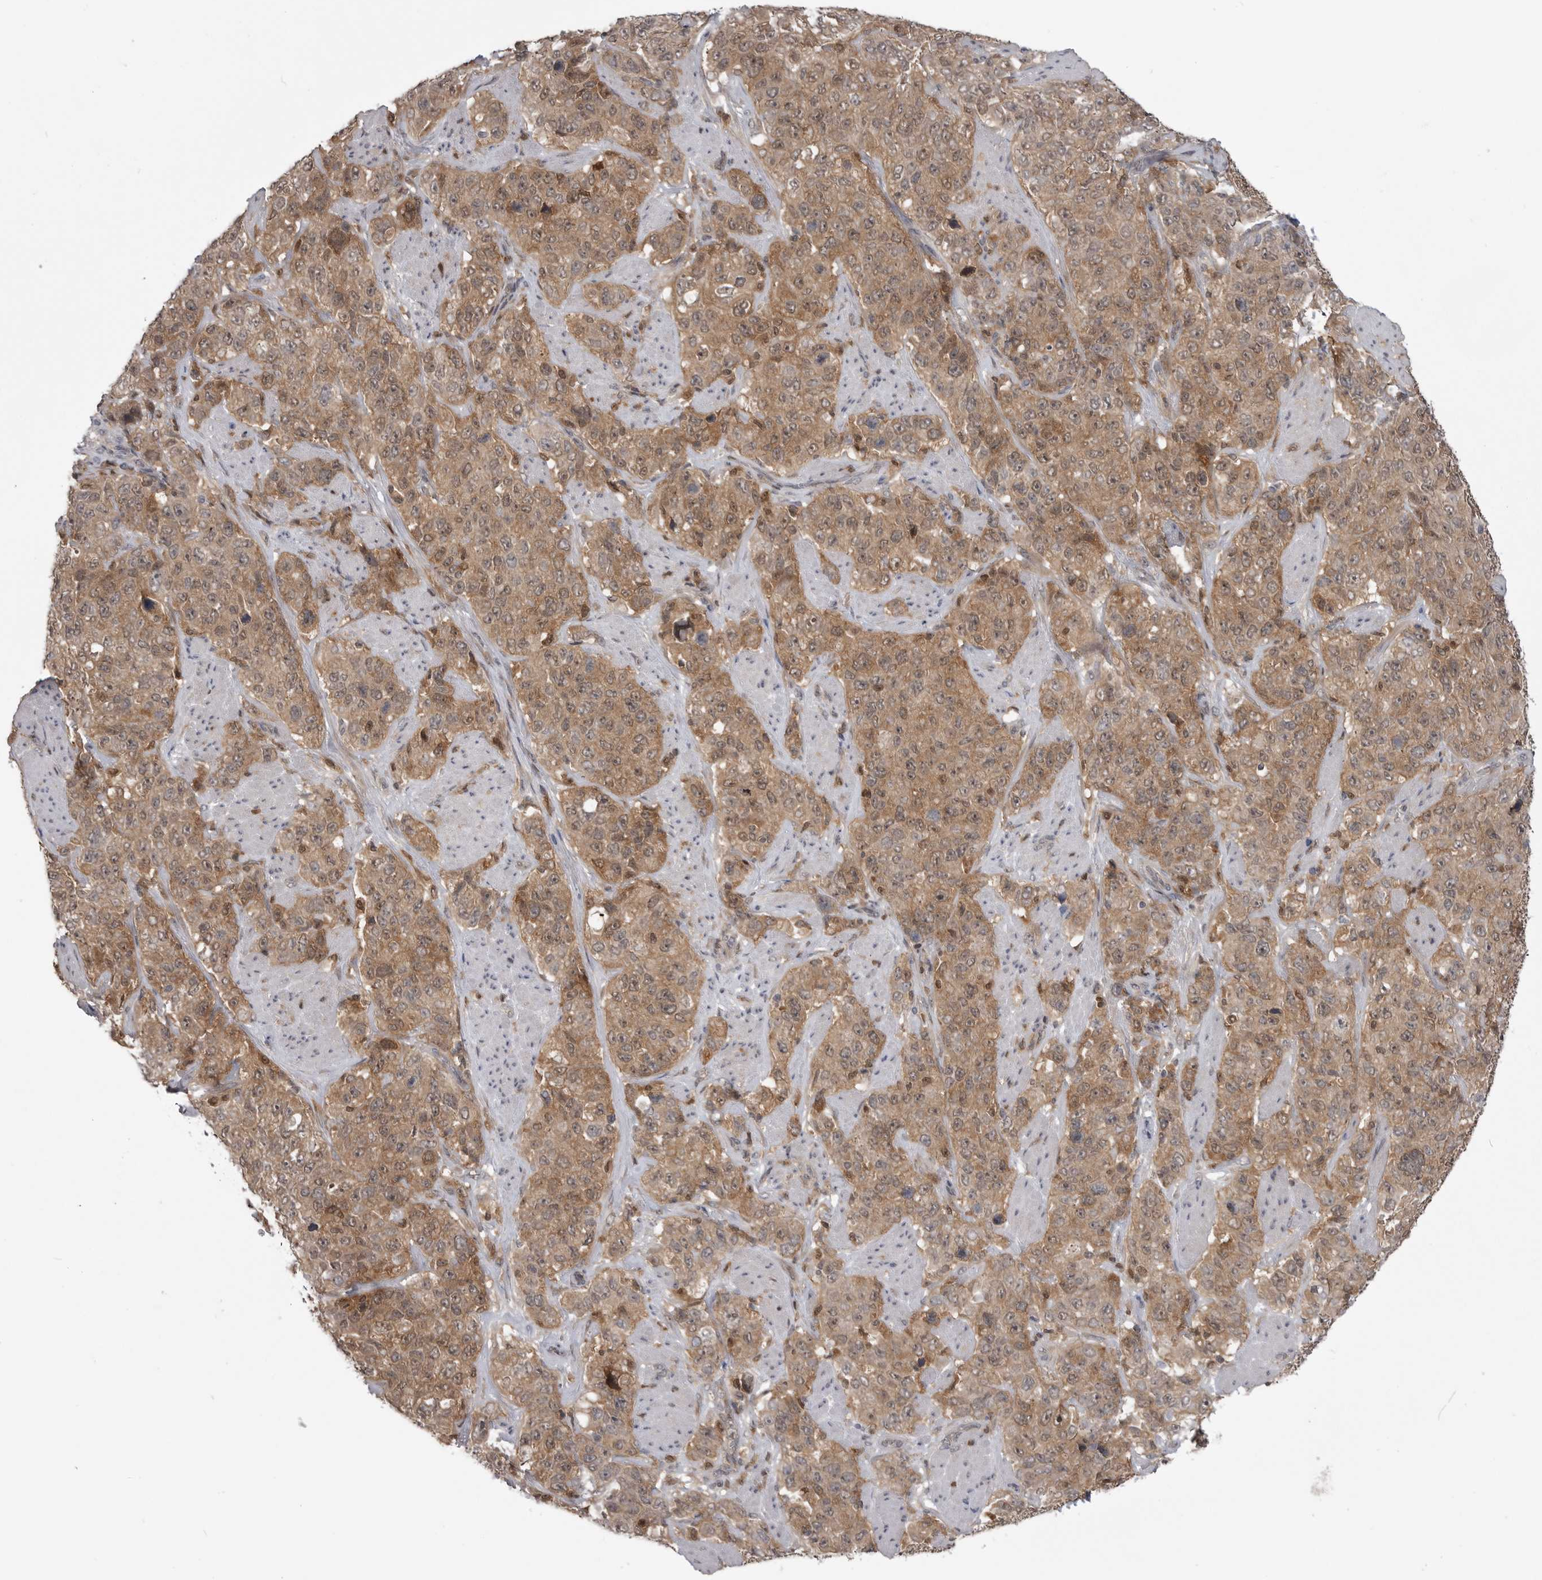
{"staining": {"intensity": "moderate", "quantity": ">75%", "location": "cytoplasmic/membranous"}, "tissue": "stomach cancer", "cell_type": "Tumor cells", "image_type": "cancer", "snomed": [{"axis": "morphology", "description": "Adenocarcinoma, NOS"}, {"axis": "topography", "description": "Stomach"}], "caption": "IHC histopathology image of stomach cancer stained for a protein (brown), which reveals medium levels of moderate cytoplasmic/membranous staining in approximately >75% of tumor cells.", "gene": "MAPK13", "patient": {"sex": "male", "age": 48}}